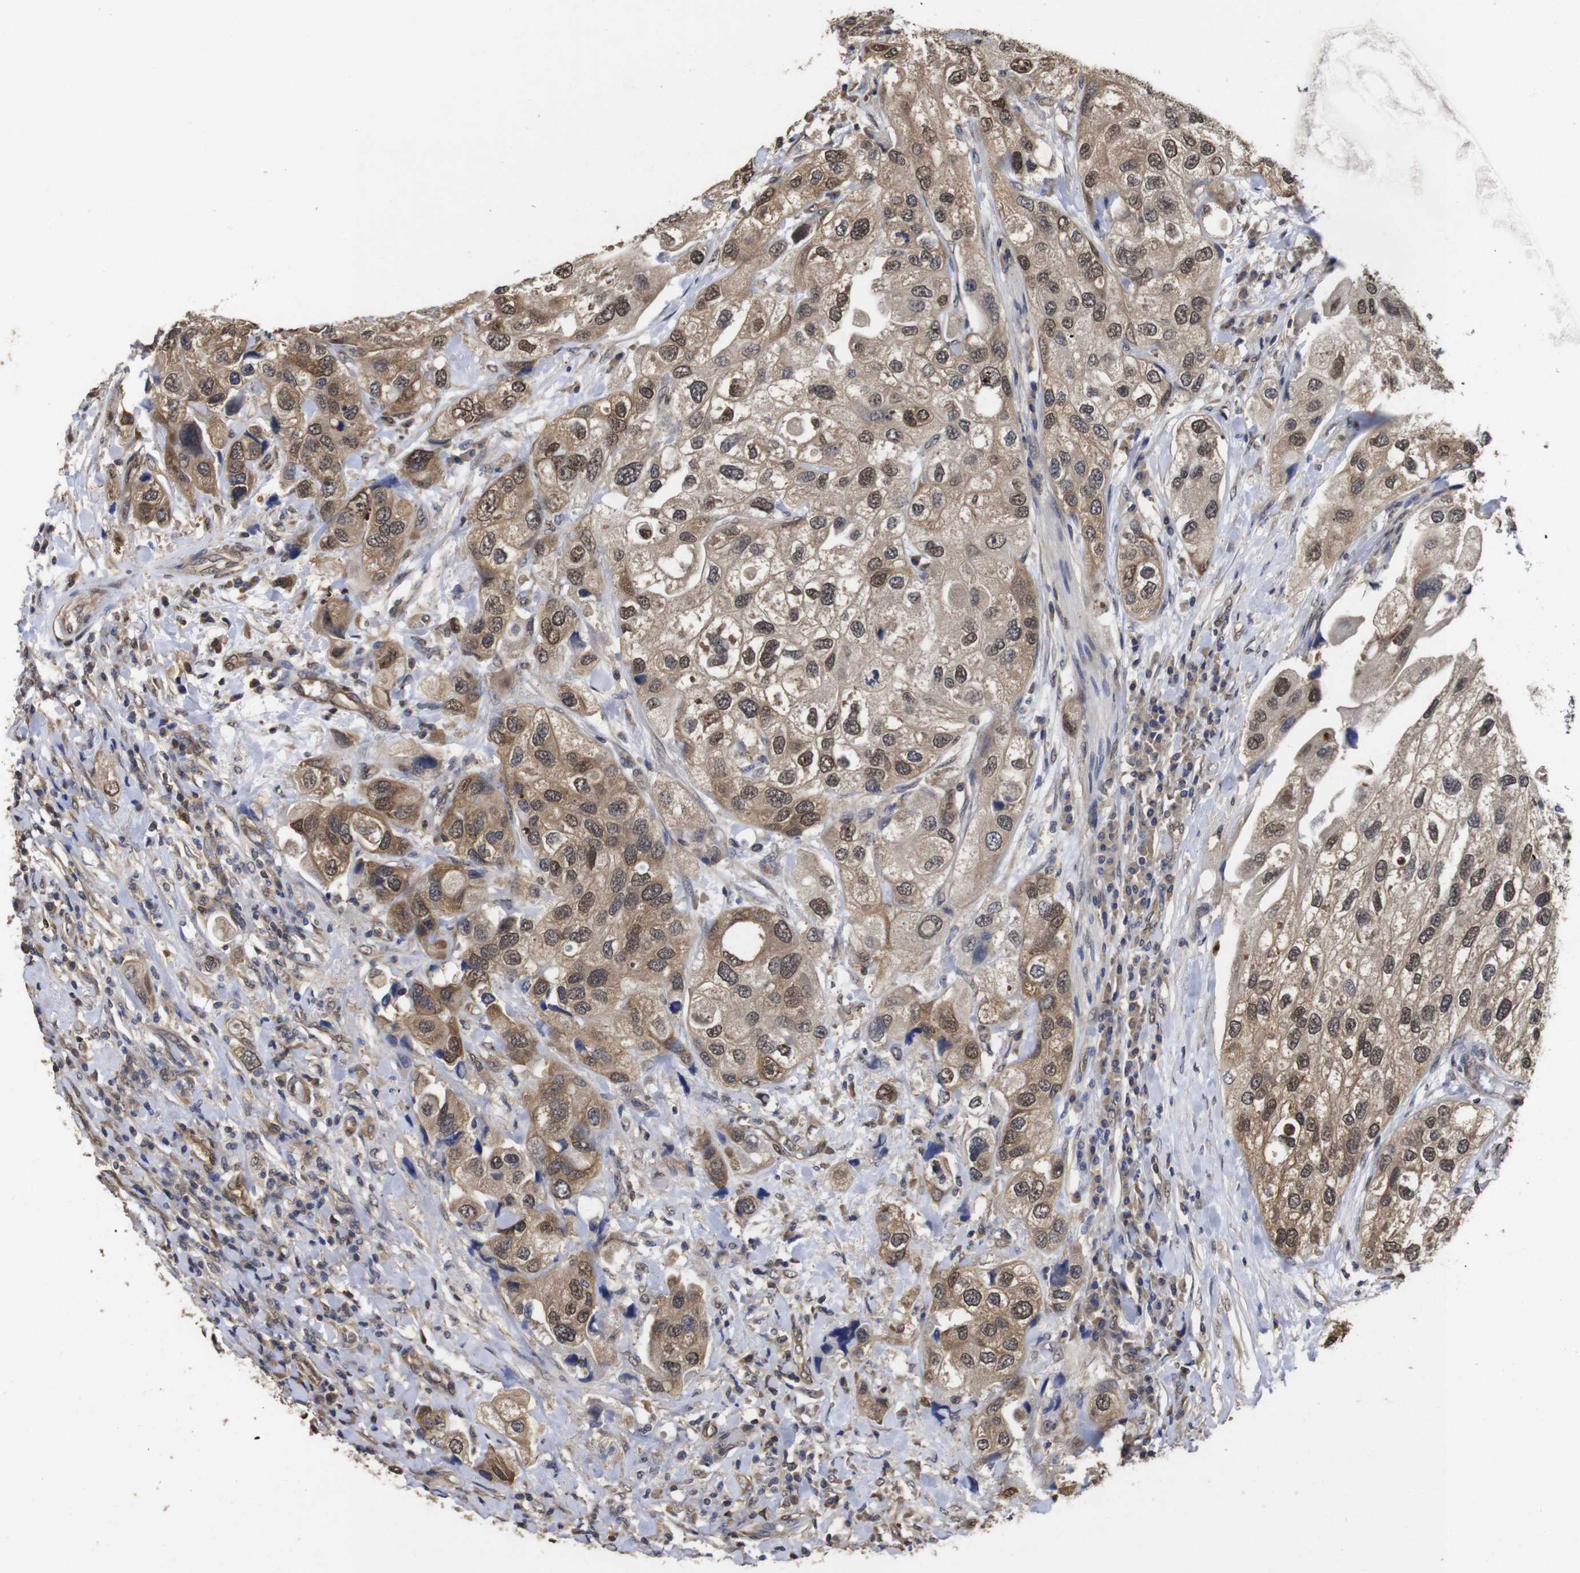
{"staining": {"intensity": "moderate", "quantity": ">75%", "location": "cytoplasmic/membranous,nuclear"}, "tissue": "urothelial cancer", "cell_type": "Tumor cells", "image_type": "cancer", "snomed": [{"axis": "morphology", "description": "Urothelial carcinoma, High grade"}, {"axis": "topography", "description": "Urinary bladder"}], "caption": "Tumor cells reveal medium levels of moderate cytoplasmic/membranous and nuclear staining in about >75% of cells in urothelial cancer.", "gene": "SUMO3", "patient": {"sex": "female", "age": 64}}